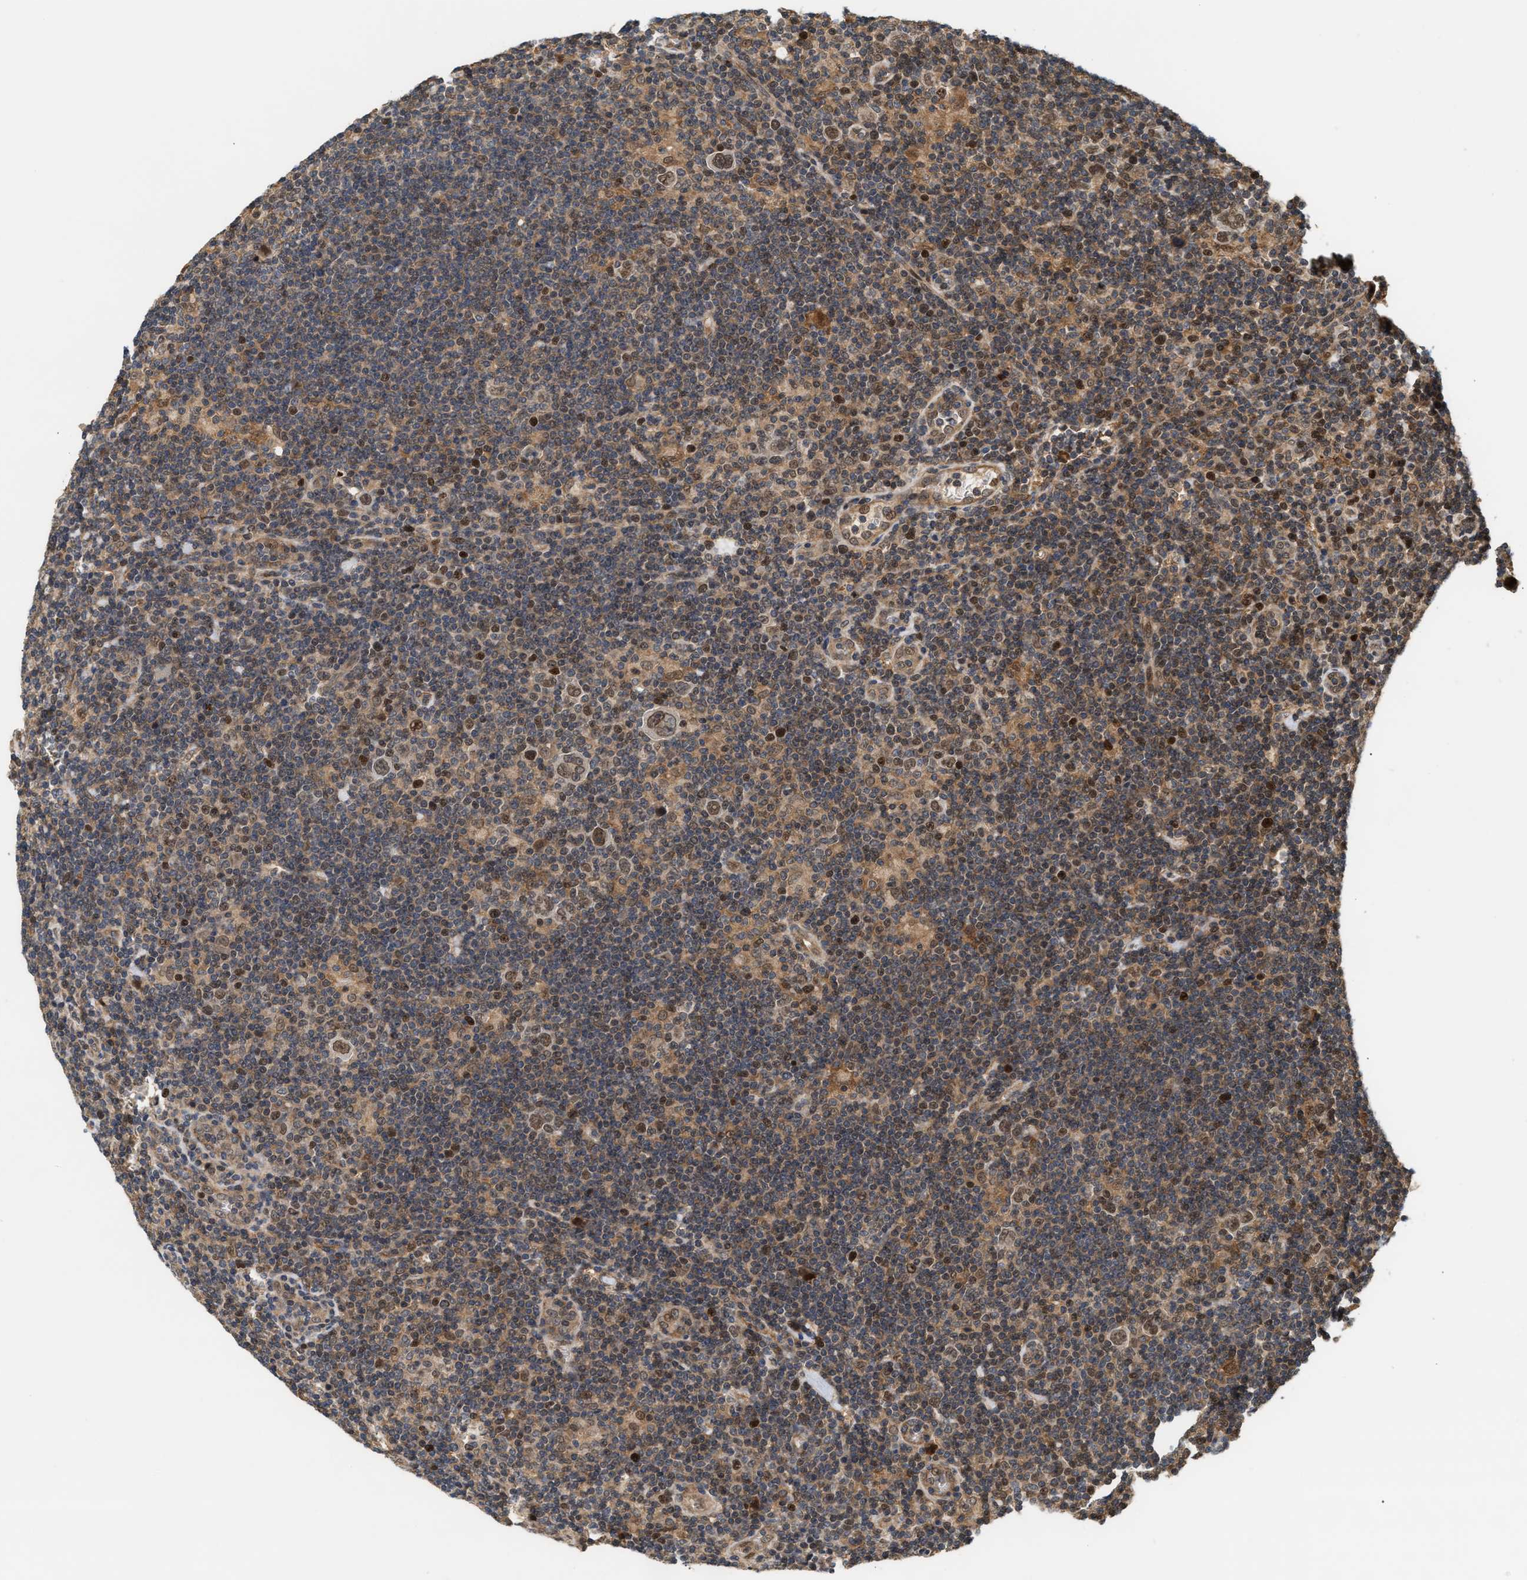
{"staining": {"intensity": "moderate", "quantity": ">75%", "location": "nuclear"}, "tissue": "lymphoma", "cell_type": "Tumor cells", "image_type": "cancer", "snomed": [{"axis": "morphology", "description": "Hodgkin's disease, NOS"}, {"axis": "topography", "description": "Lymph node"}], "caption": "Hodgkin's disease stained with a protein marker exhibits moderate staining in tumor cells.", "gene": "ABHD5", "patient": {"sex": "female", "age": 57}}